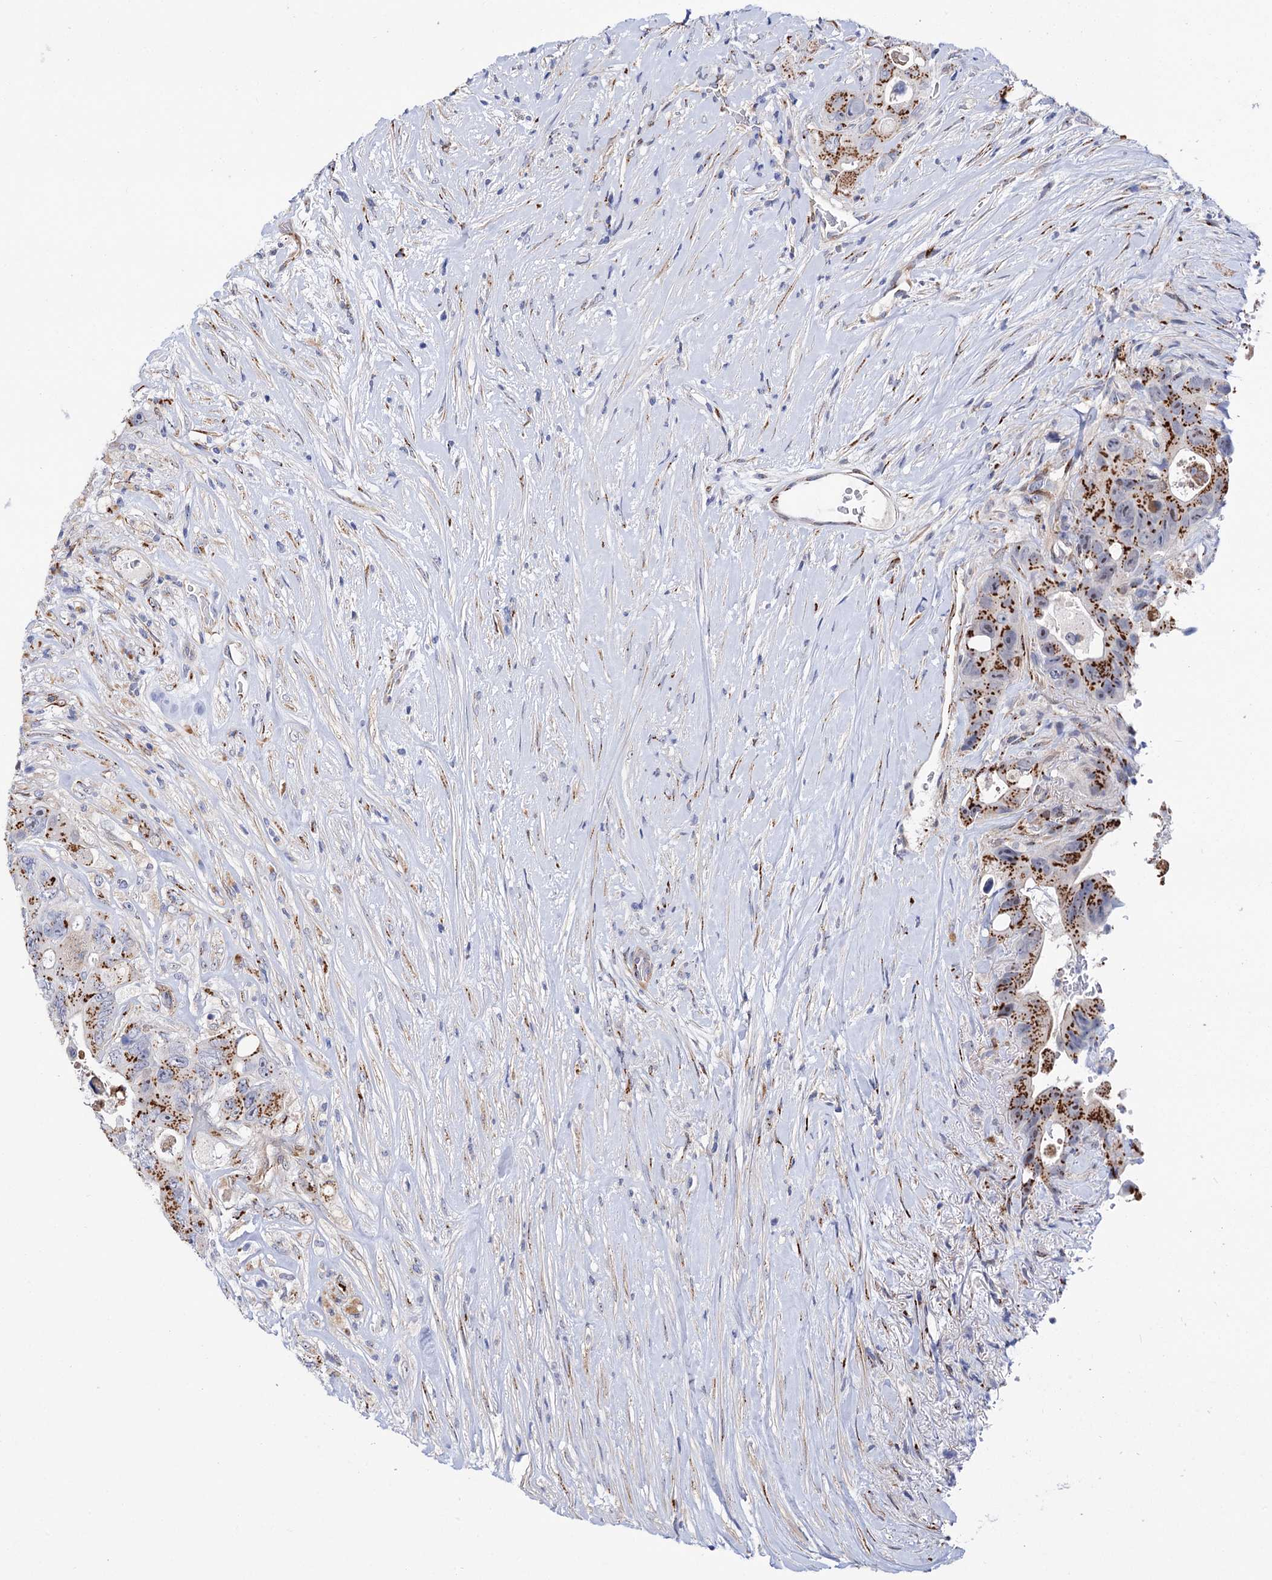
{"staining": {"intensity": "moderate", "quantity": ">75%", "location": "cytoplasmic/membranous"}, "tissue": "colorectal cancer", "cell_type": "Tumor cells", "image_type": "cancer", "snomed": [{"axis": "morphology", "description": "Adenocarcinoma, NOS"}, {"axis": "topography", "description": "Colon"}], "caption": "Moderate cytoplasmic/membranous protein staining is identified in about >75% of tumor cells in adenocarcinoma (colorectal).", "gene": "C11orf96", "patient": {"sex": "female", "age": 46}}